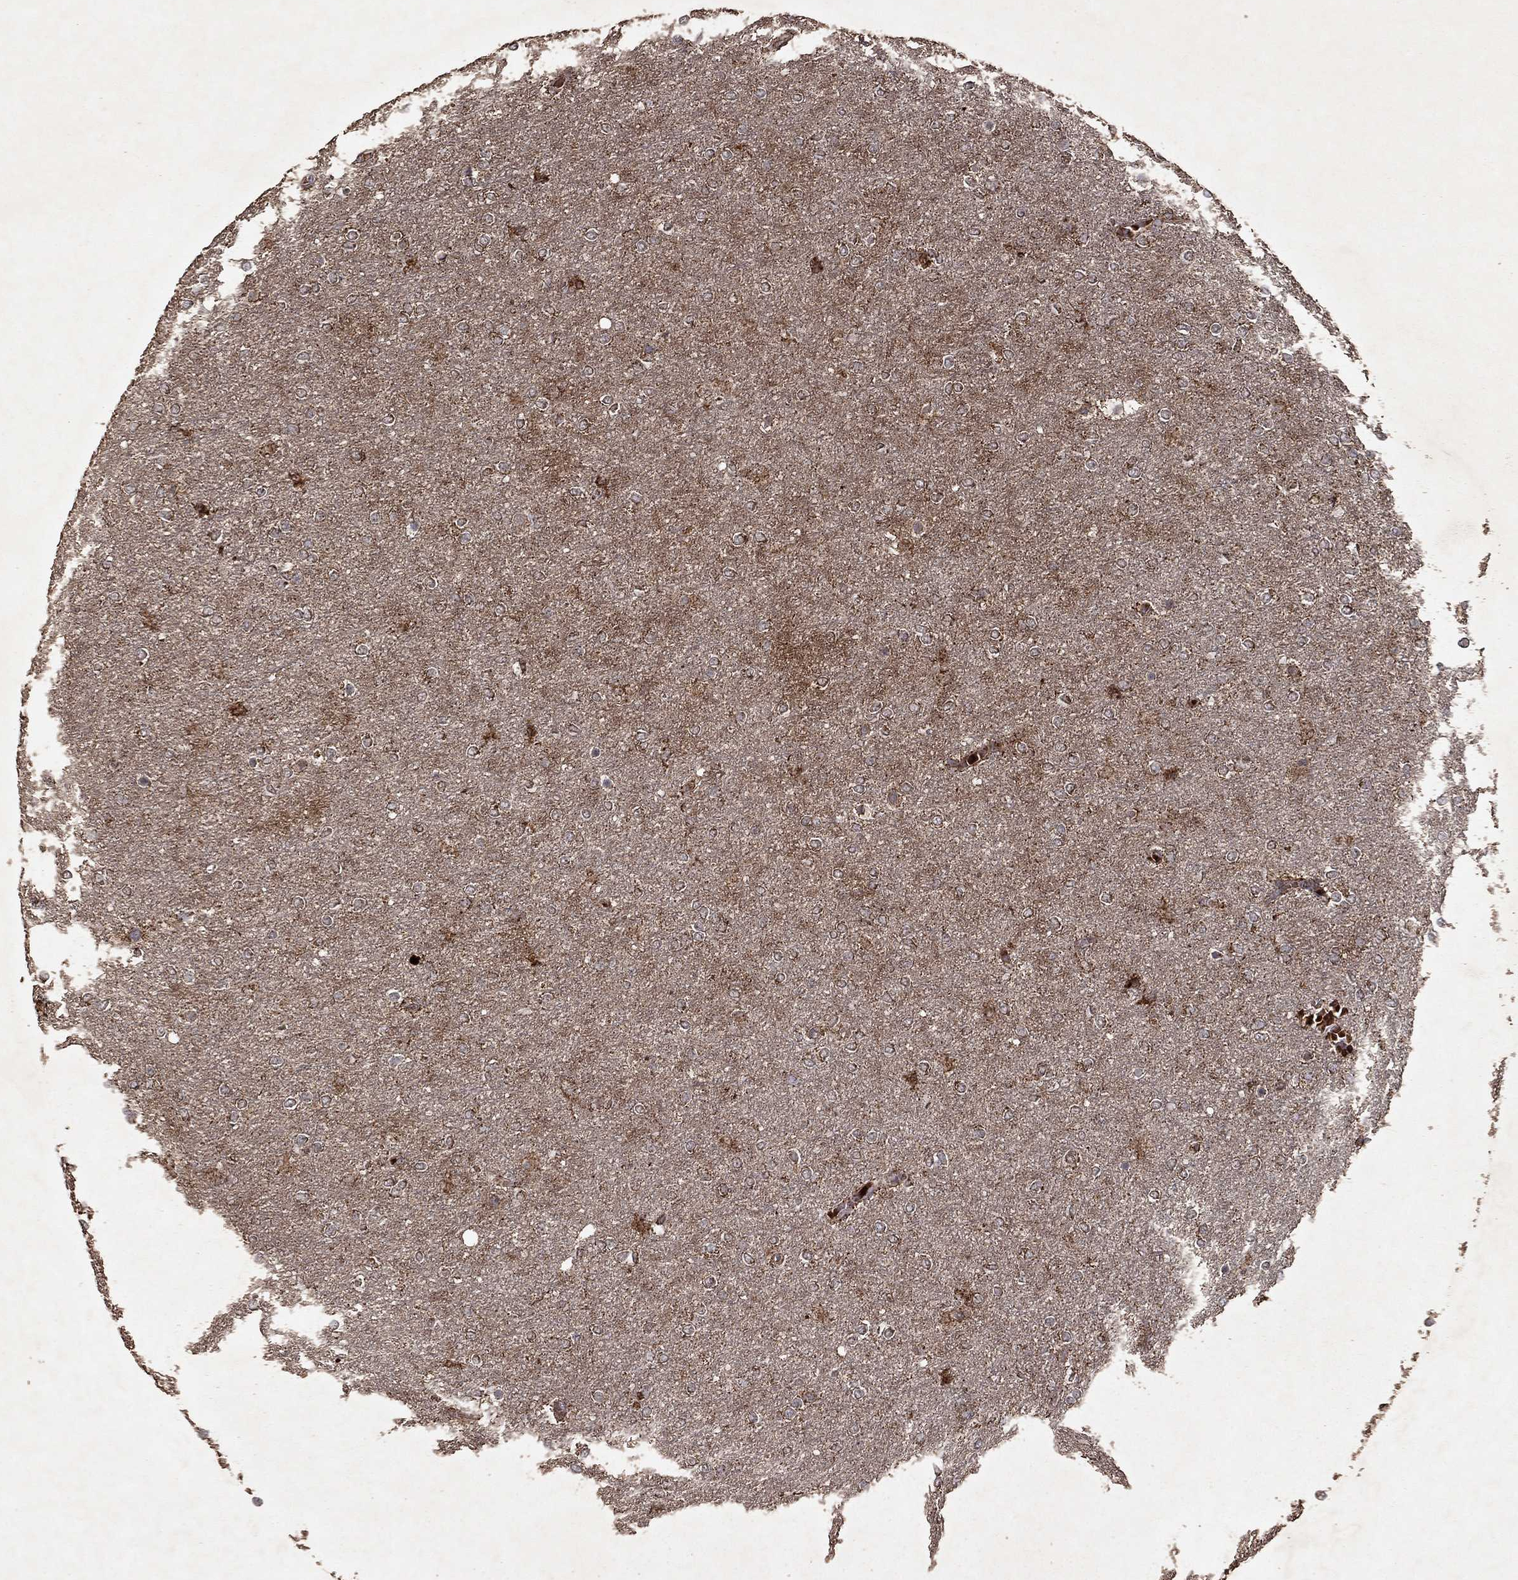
{"staining": {"intensity": "strong", "quantity": "<25%", "location": "nuclear"}, "tissue": "glioma", "cell_type": "Tumor cells", "image_type": "cancer", "snomed": [{"axis": "morphology", "description": "Glioma, malignant, High grade"}, {"axis": "topography", "description": "Brain"}], "caption": "This image displays IHC staining of human malignant glioma (high-grade), with medium strong nuclear staining in about <25% of tumor cells.", "gene": "PYROXD2", "patient": {"sex": "female", "age": 61}}